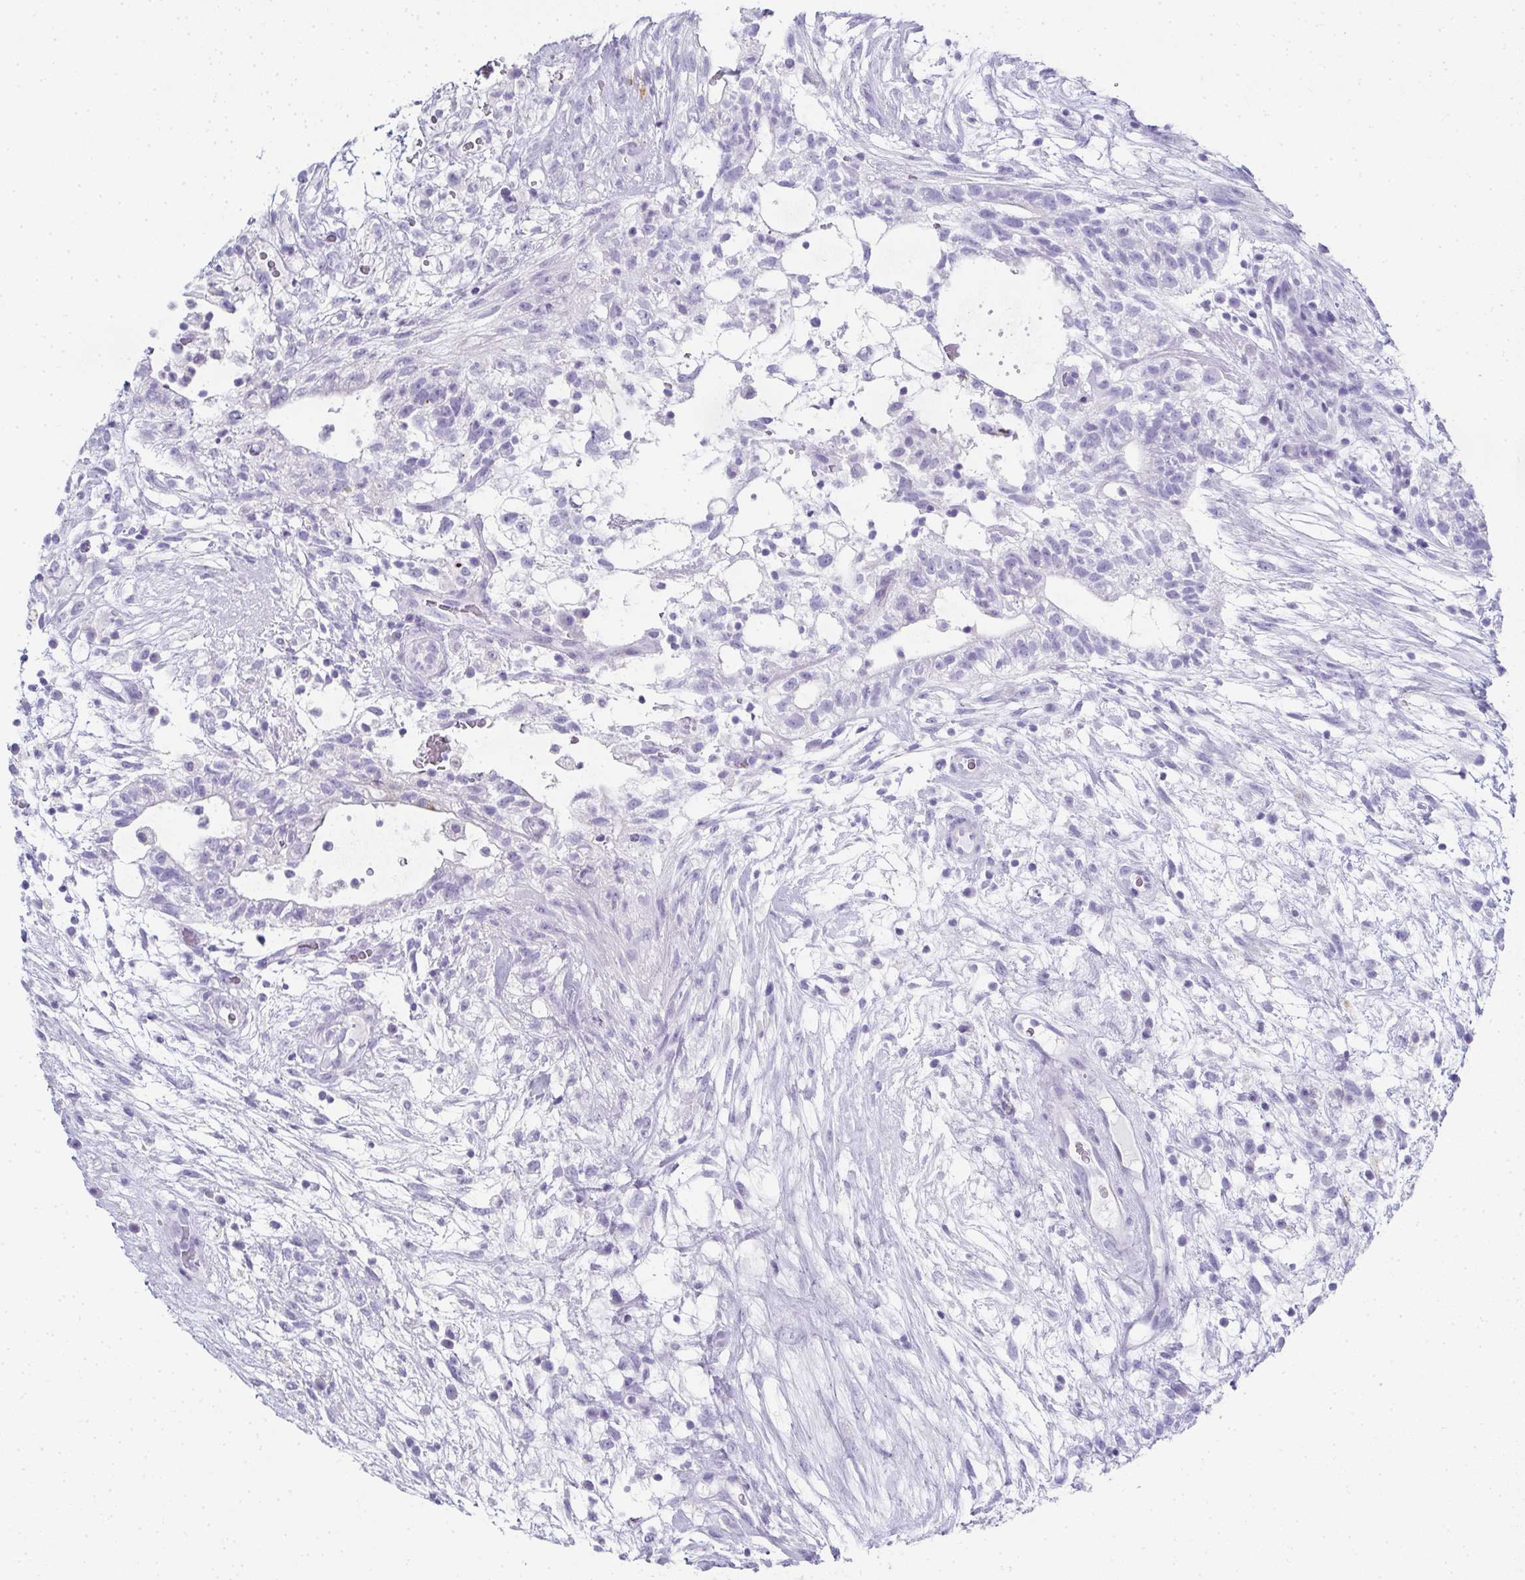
{"staining": {"intensity": "negative", "quantity": "none", "location": "none"}, "tissue": "testis cancer", "cell_type": "Tumor cells", "image_type": "cancer", "snomed": [{"axis": "morphology", "description": "Carcinoma, Embryonal, NOS"}, {"axis": "topography", "description": "Testis"}], "caption": "IHC of embryonal carcinoma (testis) displays no positivity in tumor cells.", "gene": "SYCP1", "patient": {"sex": "male", "age": 32}}